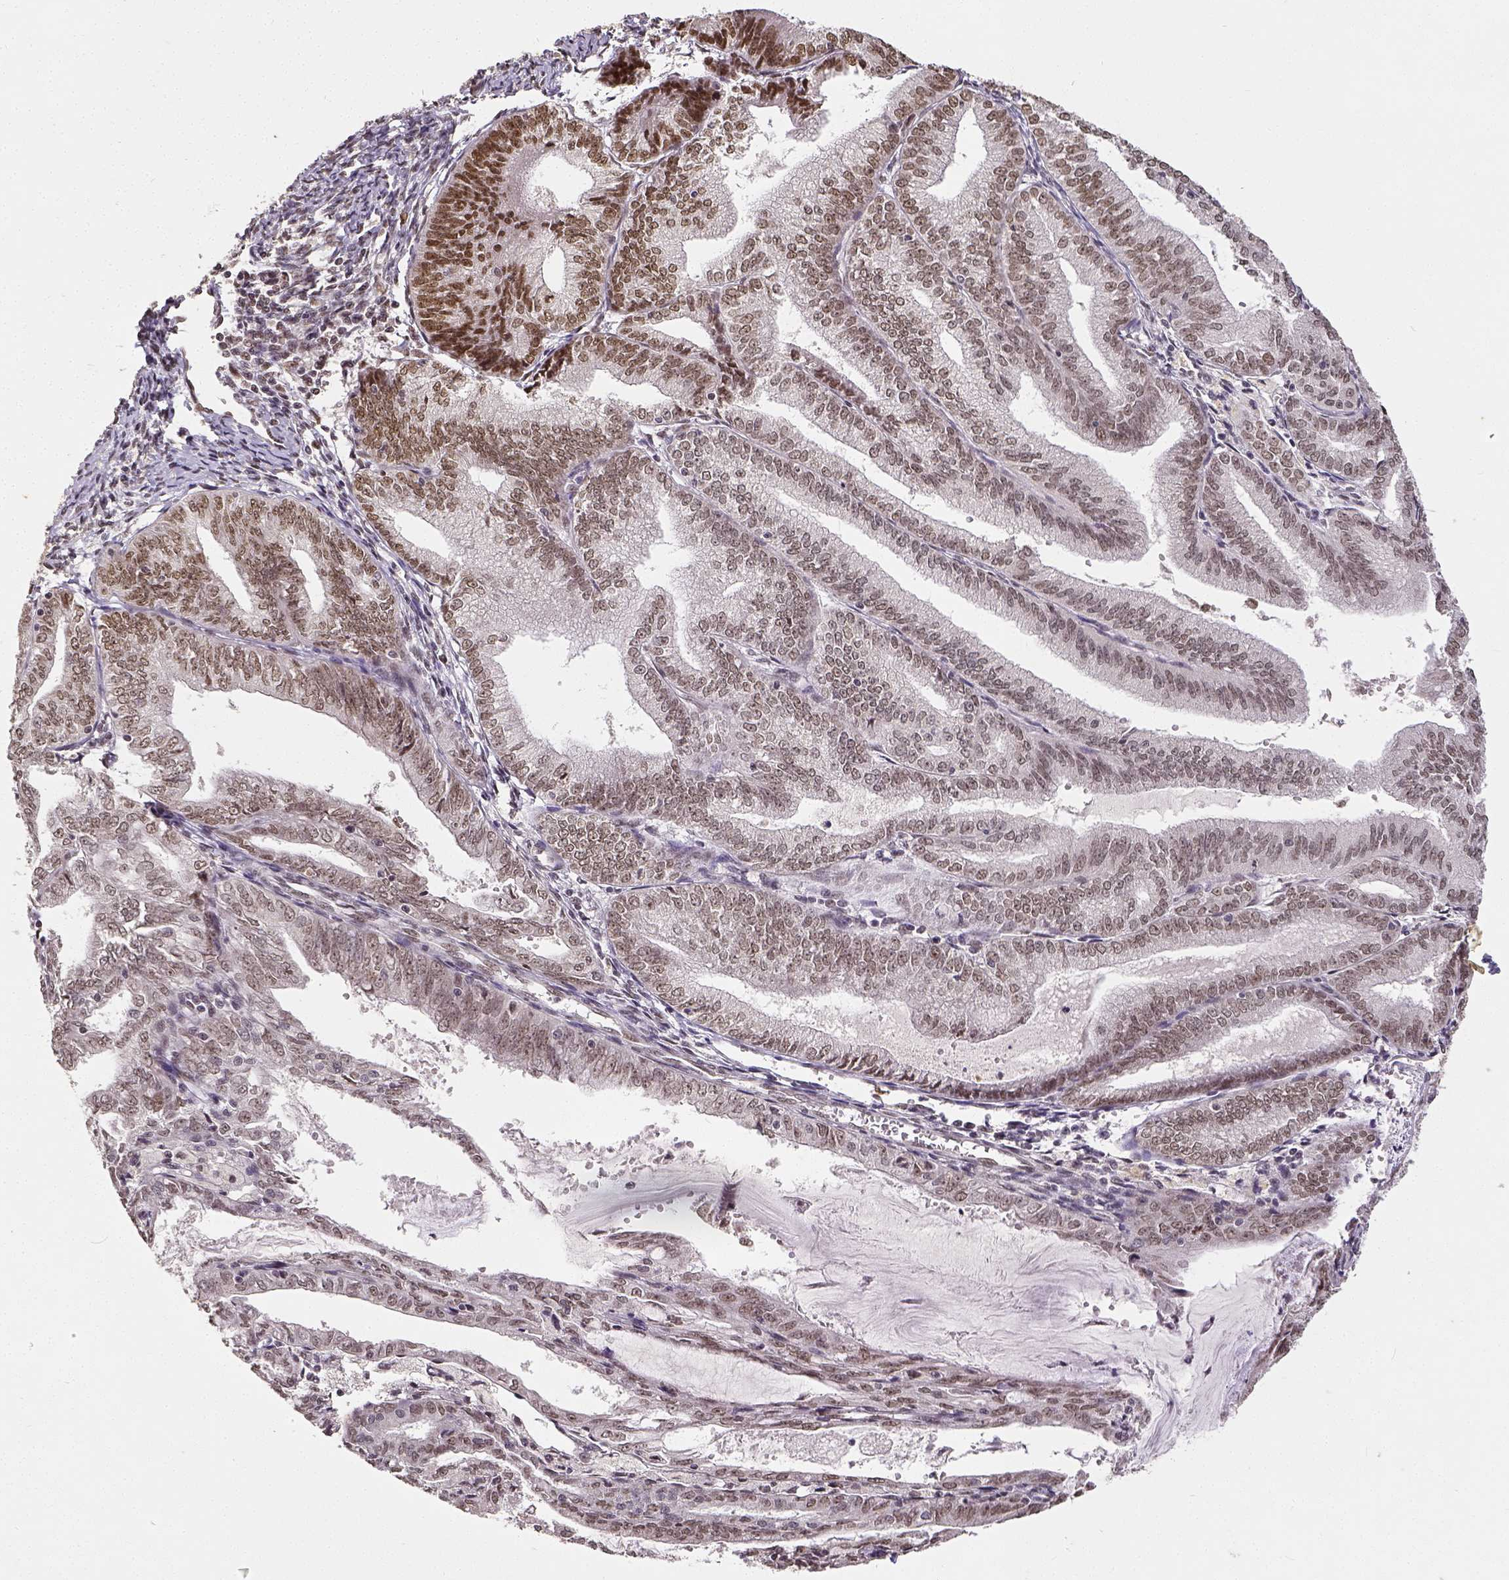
{"staining": {"intensity": "moderate", "quantity": "25%-75%", "location": "nuclear"}, "tissue": "endometrial cancer", "cell_type": "Tumor cells", "image_type": "cancer", "snomed": [{"axis": "morphology", "description": "Adenocarcinoma, NOS"}, {"axis": "topography", "description": "Endometrium"}], "caption": "Immunohistochemistry histopathology image of neoplastic tissue: adenocarcinoma (endometrial) stained using IHC shows medium levels of moderate protein expression localized specifically in the nuclear of tumor cells, appearing as a nuclear brown color.", "gene": "ATRX", "patient": {"sex": "female", "age": 70}}